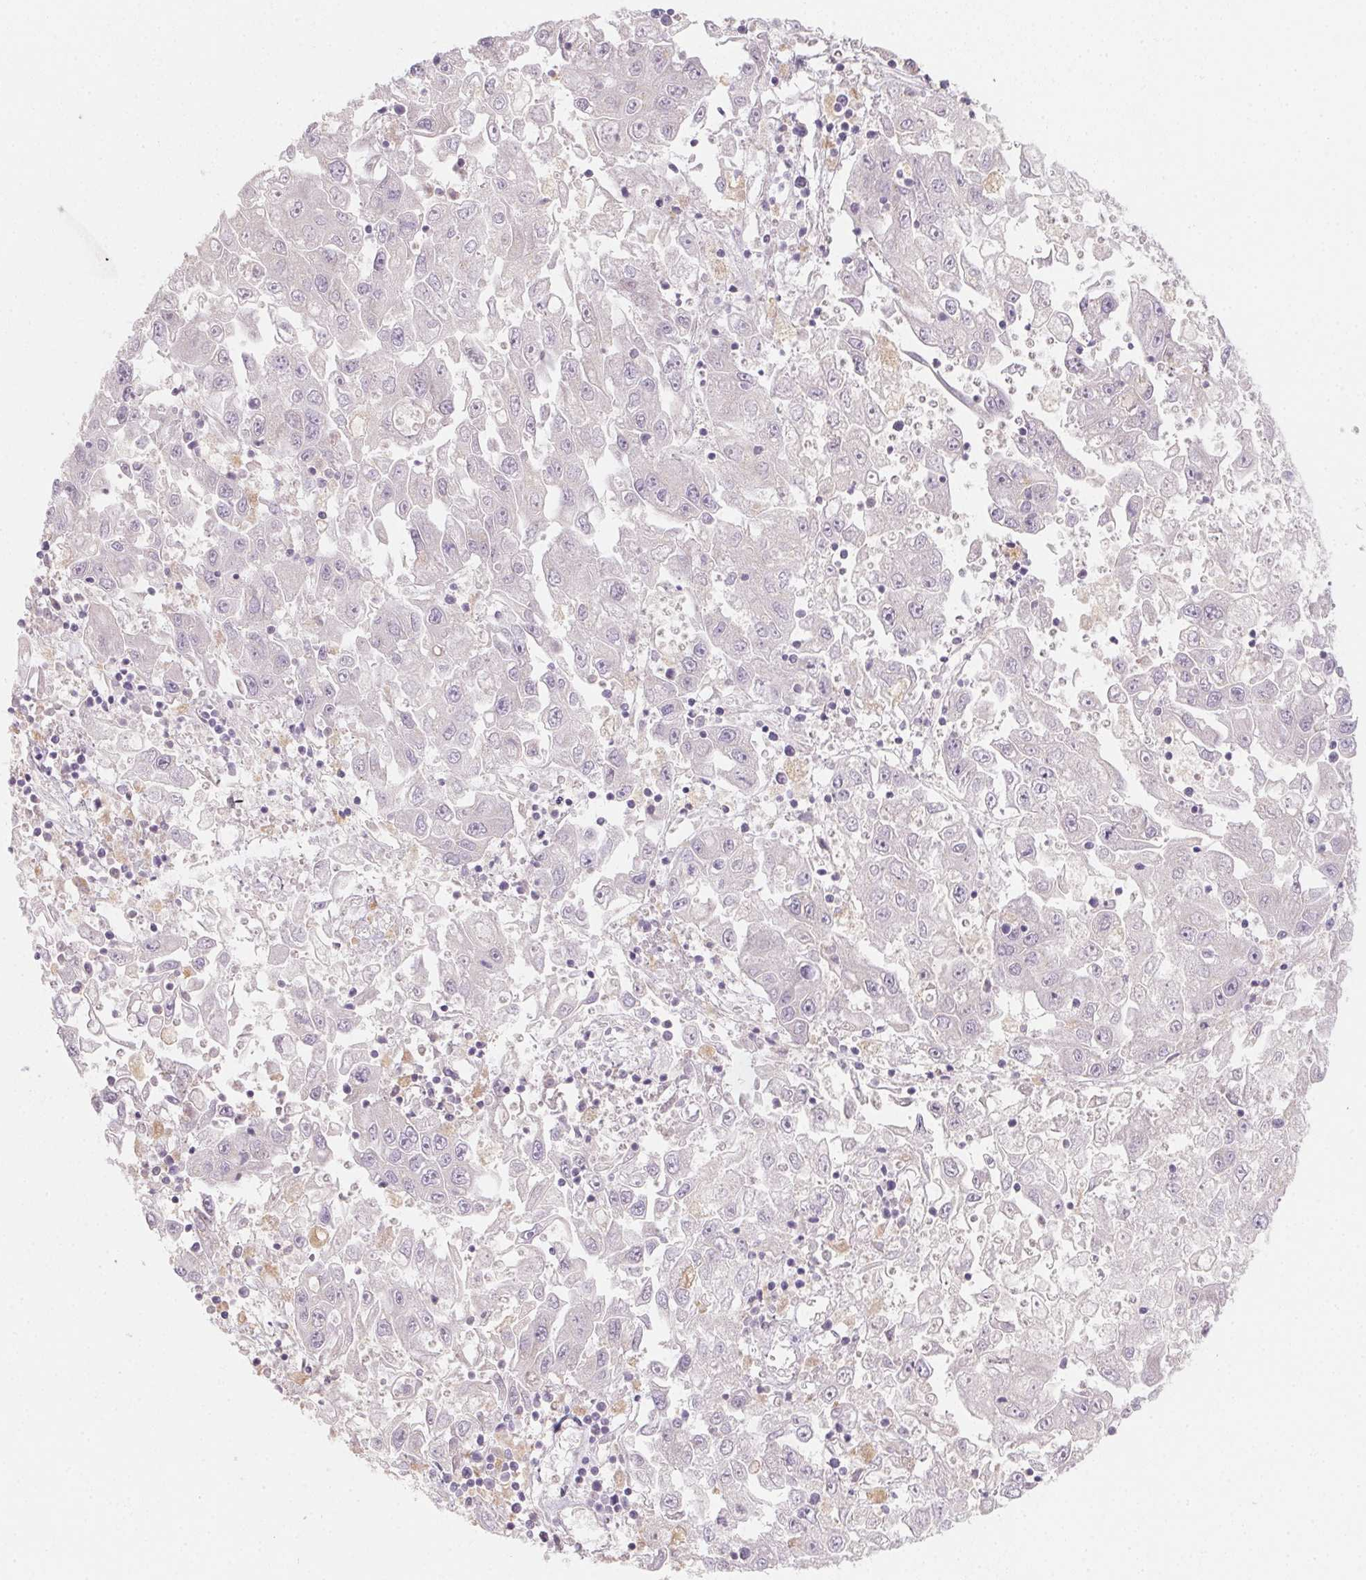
{"staining": {"intensity": "negative", "quantity": "none", "location": "none"}, "tissue": "endometrial cancer", "cell_type": "Tumor cells", "image_type": "cancer", "snomed": [{"axis": "morphology", "description": "Adenocarcinoma, NOS"}, {"axis": "topography", "description": "Uterus"}], "caption": "Immunohistochemistry image of neoplastic tissue: endometrial adenocarcinoma stained with DAB (3,3'-diaminobenzidine) exhibits no significant protein expression in tumor cells.", "gene": "SLC6A18", "patient": {"sex": "female", "age": 62}}